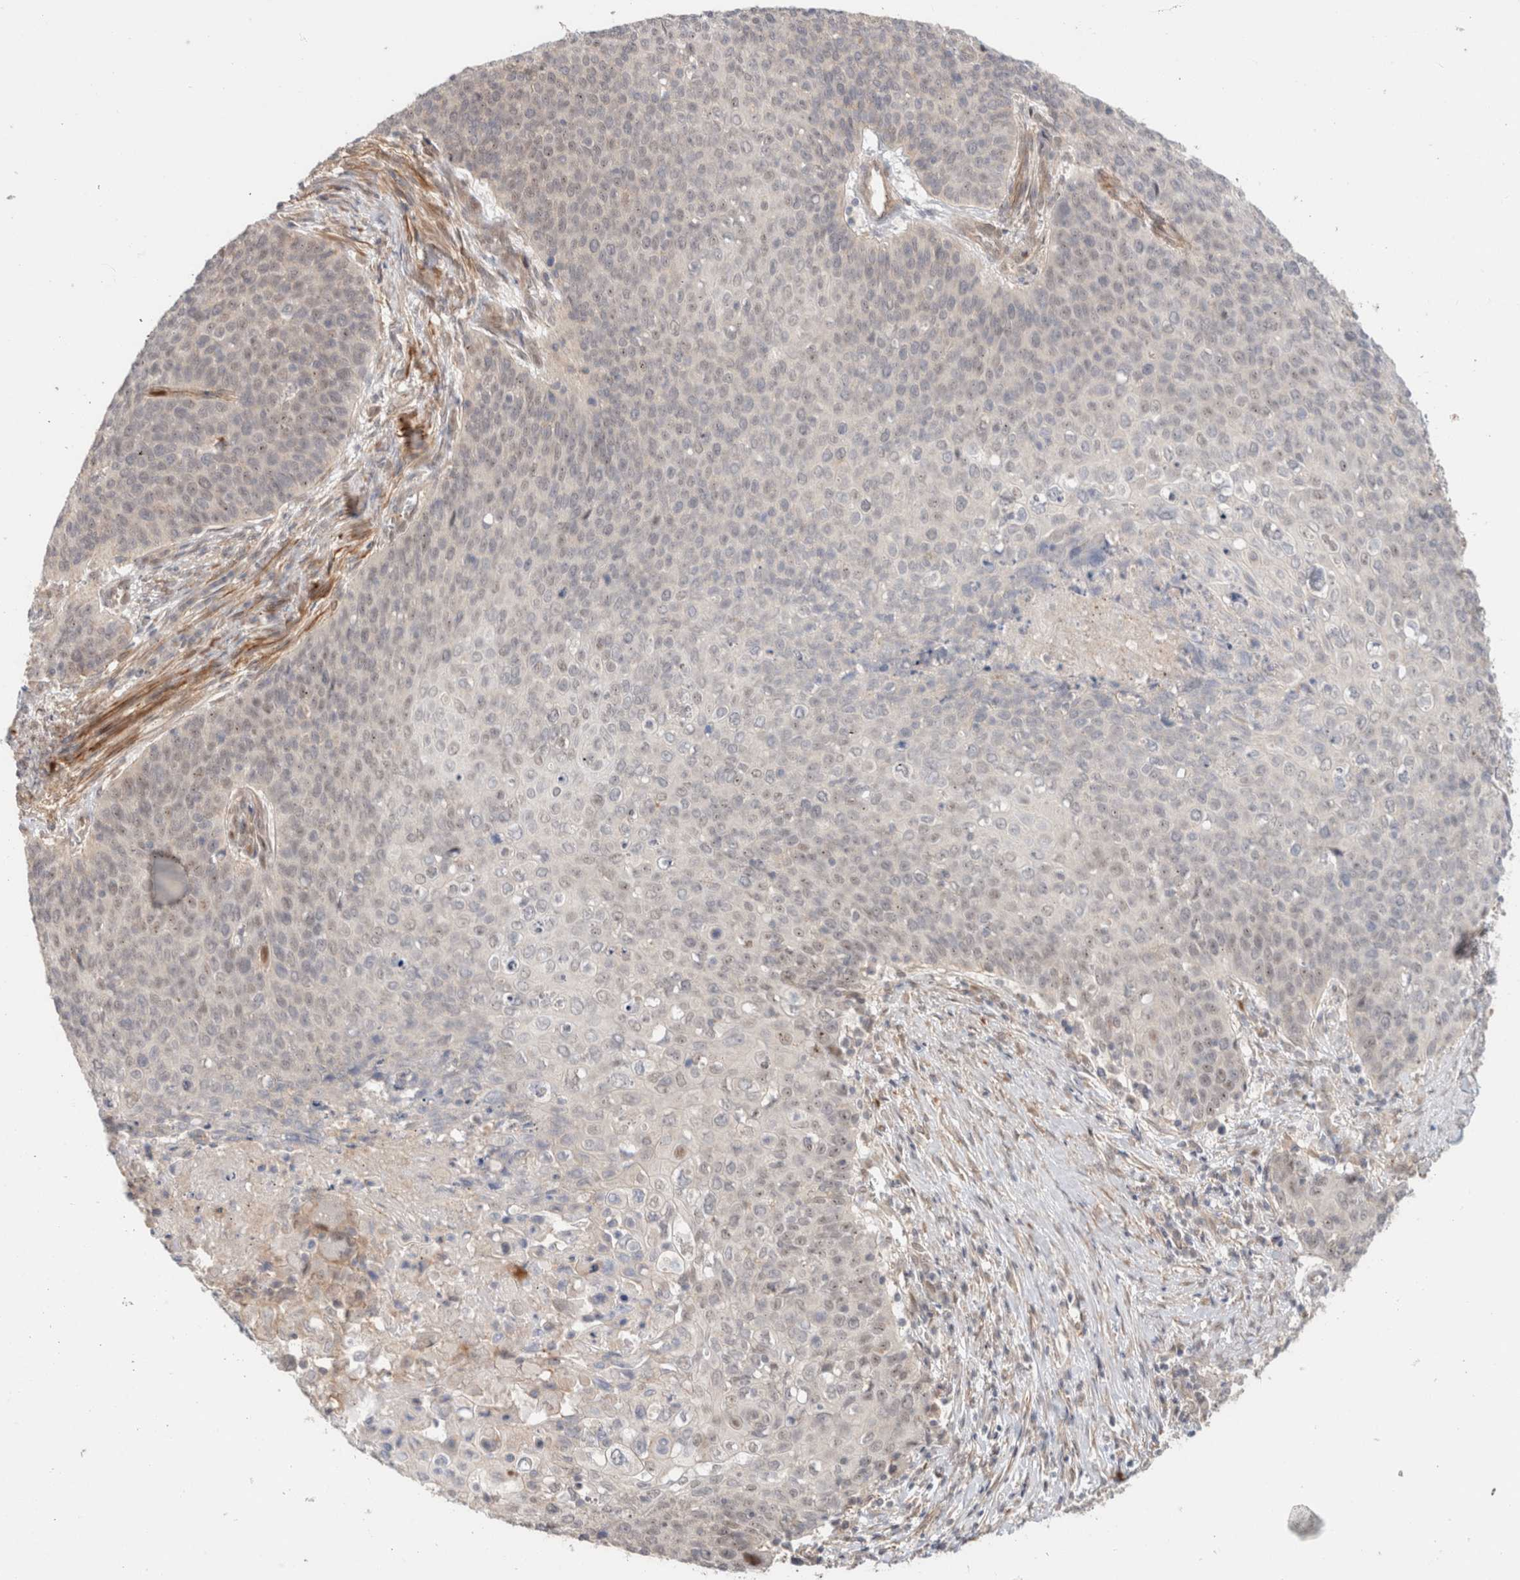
{"staining": {"intensity": "weak", "quantity": "<25%", "location": "nuclear"}, "tissue": "cervical cancer", "cell_type": "Tumor cells", "image_type": "cancer", "snomed": [{"axis": "morphology", "description": "Squamous cell carcinoma, NOS"}, {"axis": "topography", "description": "Cervix"}], "caption": "This is a image of IHC staining of squamous cell carcinoma (cervical), which shows no expression in tumor cells.", "gene": "ID3", "patient": {"sex": "female", "age": 39}}